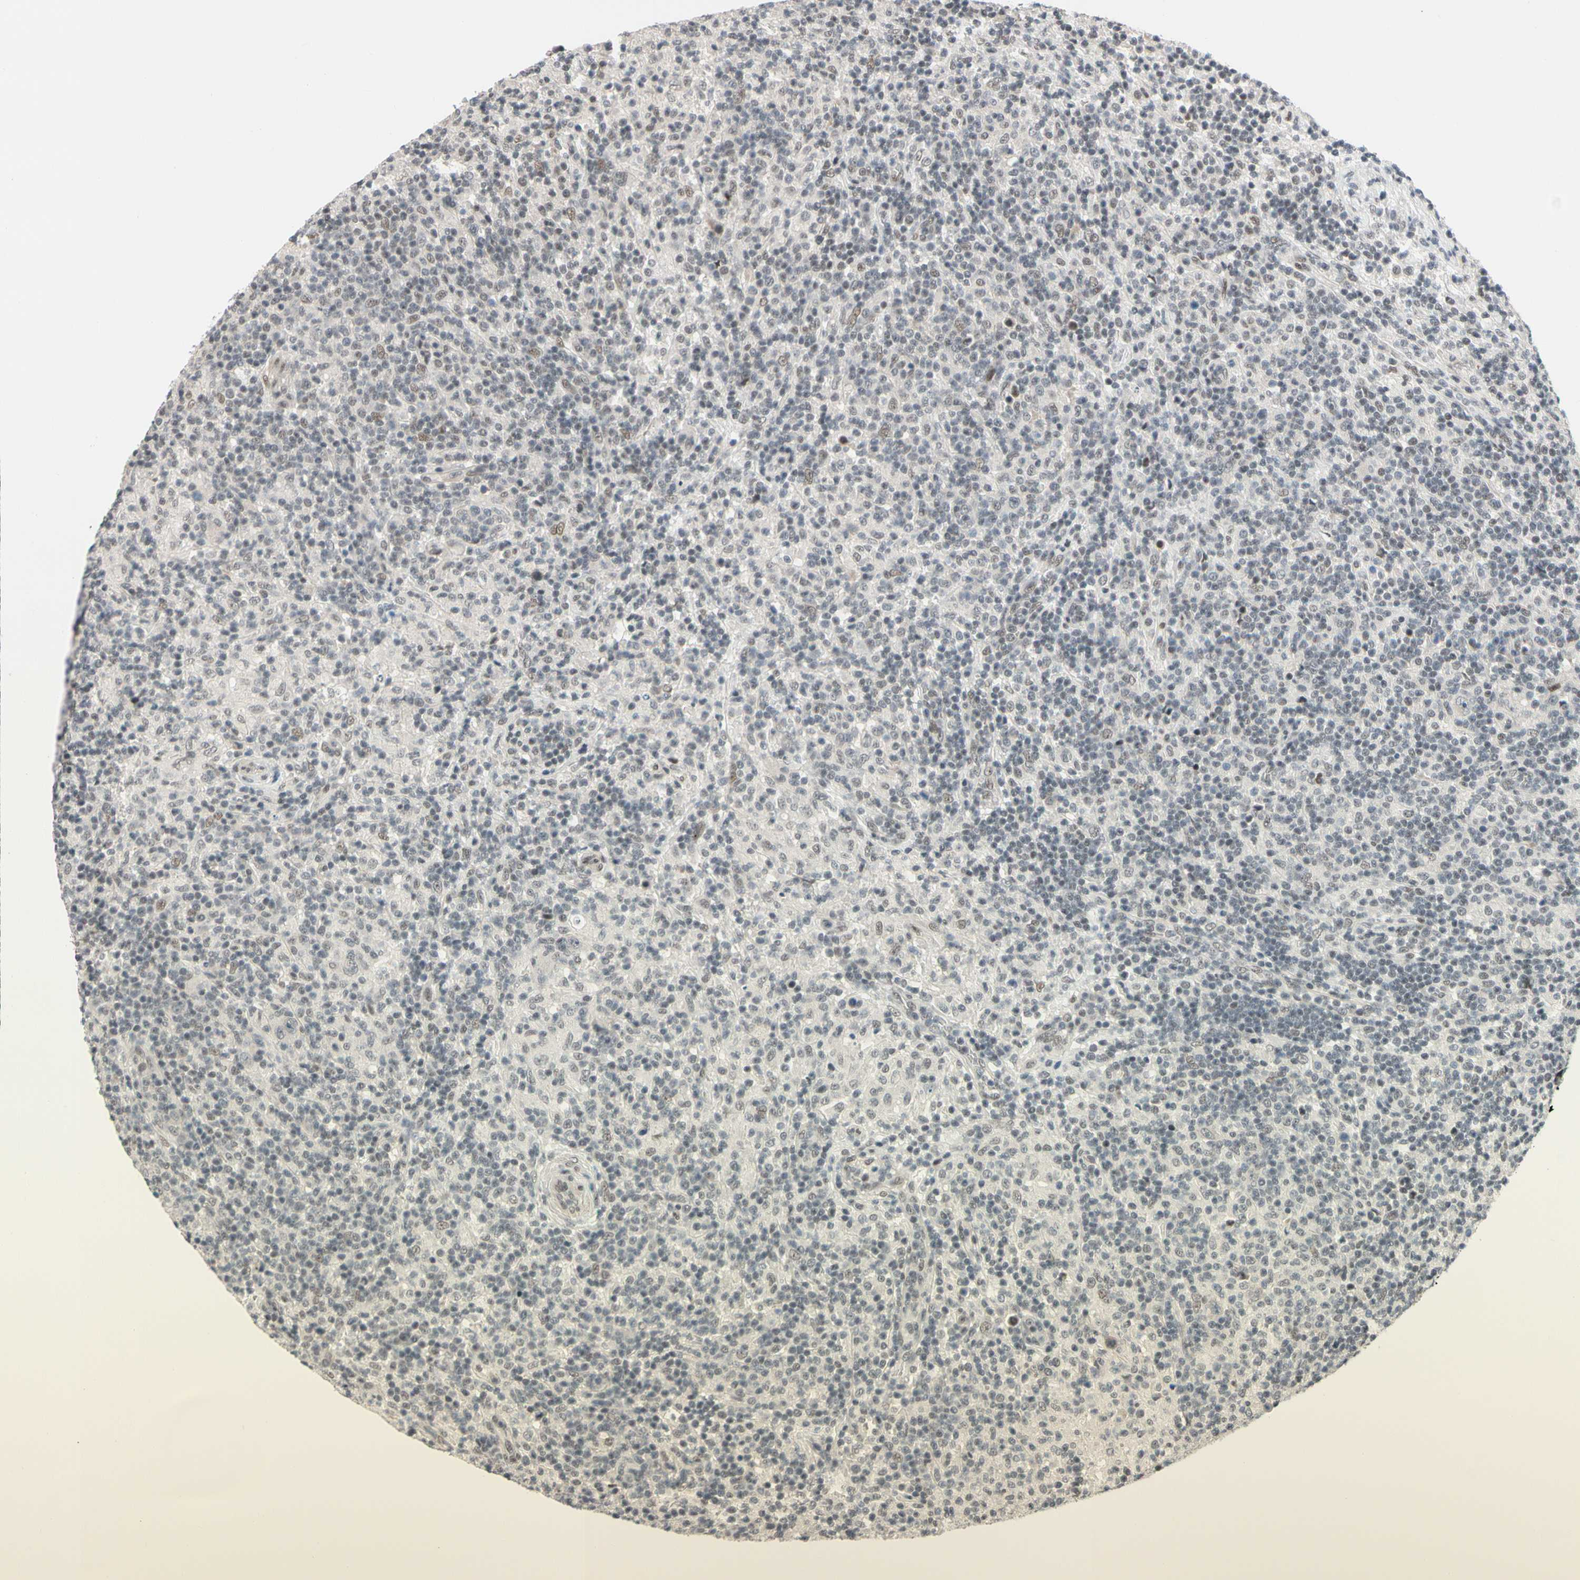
{"staining": {"intensity": "weak", "quantity": "<25%", "location": "nuclear"}, "tissue": "lymphoma", "cell_type": "Tumor cells", "image_type": "cancer", "snomed": [{"axis": "morphology", "description": "Hodgkin's disease, NOS"}, {"axis": "topography", "description": "Lymph node"}], "caption": "Immunohistochemistry (IHC) histopathology image of neoplastic tissue: human lymphoma stained with DAB reveals no significant protein positivity in tumor cells.", "gene": "TAF4", "patient": {"sex": "male", "age": 70}}